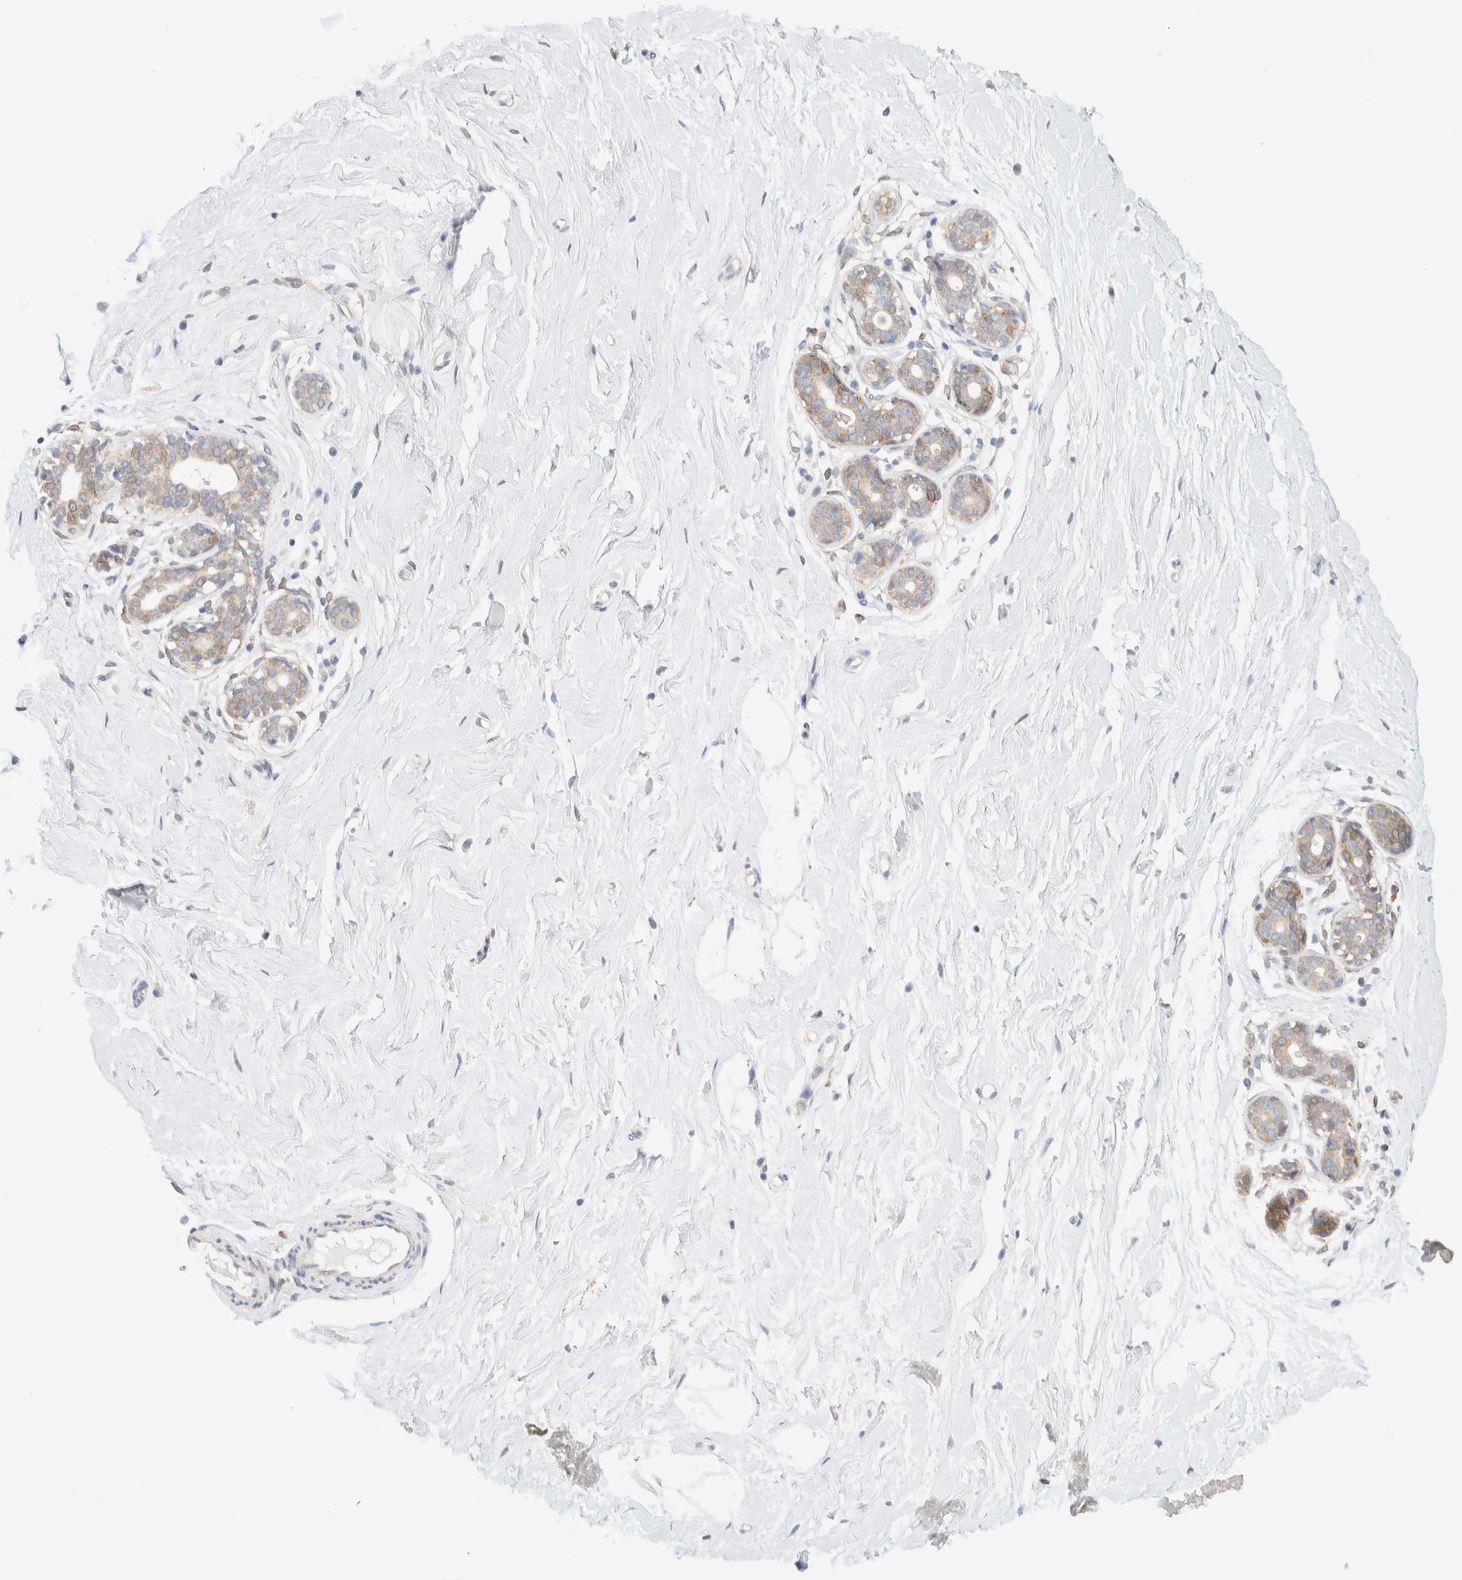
{"staining": {"intensity": "negative", "quantity": "none", "location": "none"}, "tissue": "breast", "cell_type": "Adipocytes", "image_type": "normal", "snomed": [{"axis": "morphology", "description": "Normal tissue, NOS"}, {"axis": "topography", "description": "Breast"}], "caption": "A histopathology image of breast stained for a protein reveals no brown staining in adipocytes.", "gene": "NT5C", "patient": {"sex": "female", "age": 23}}